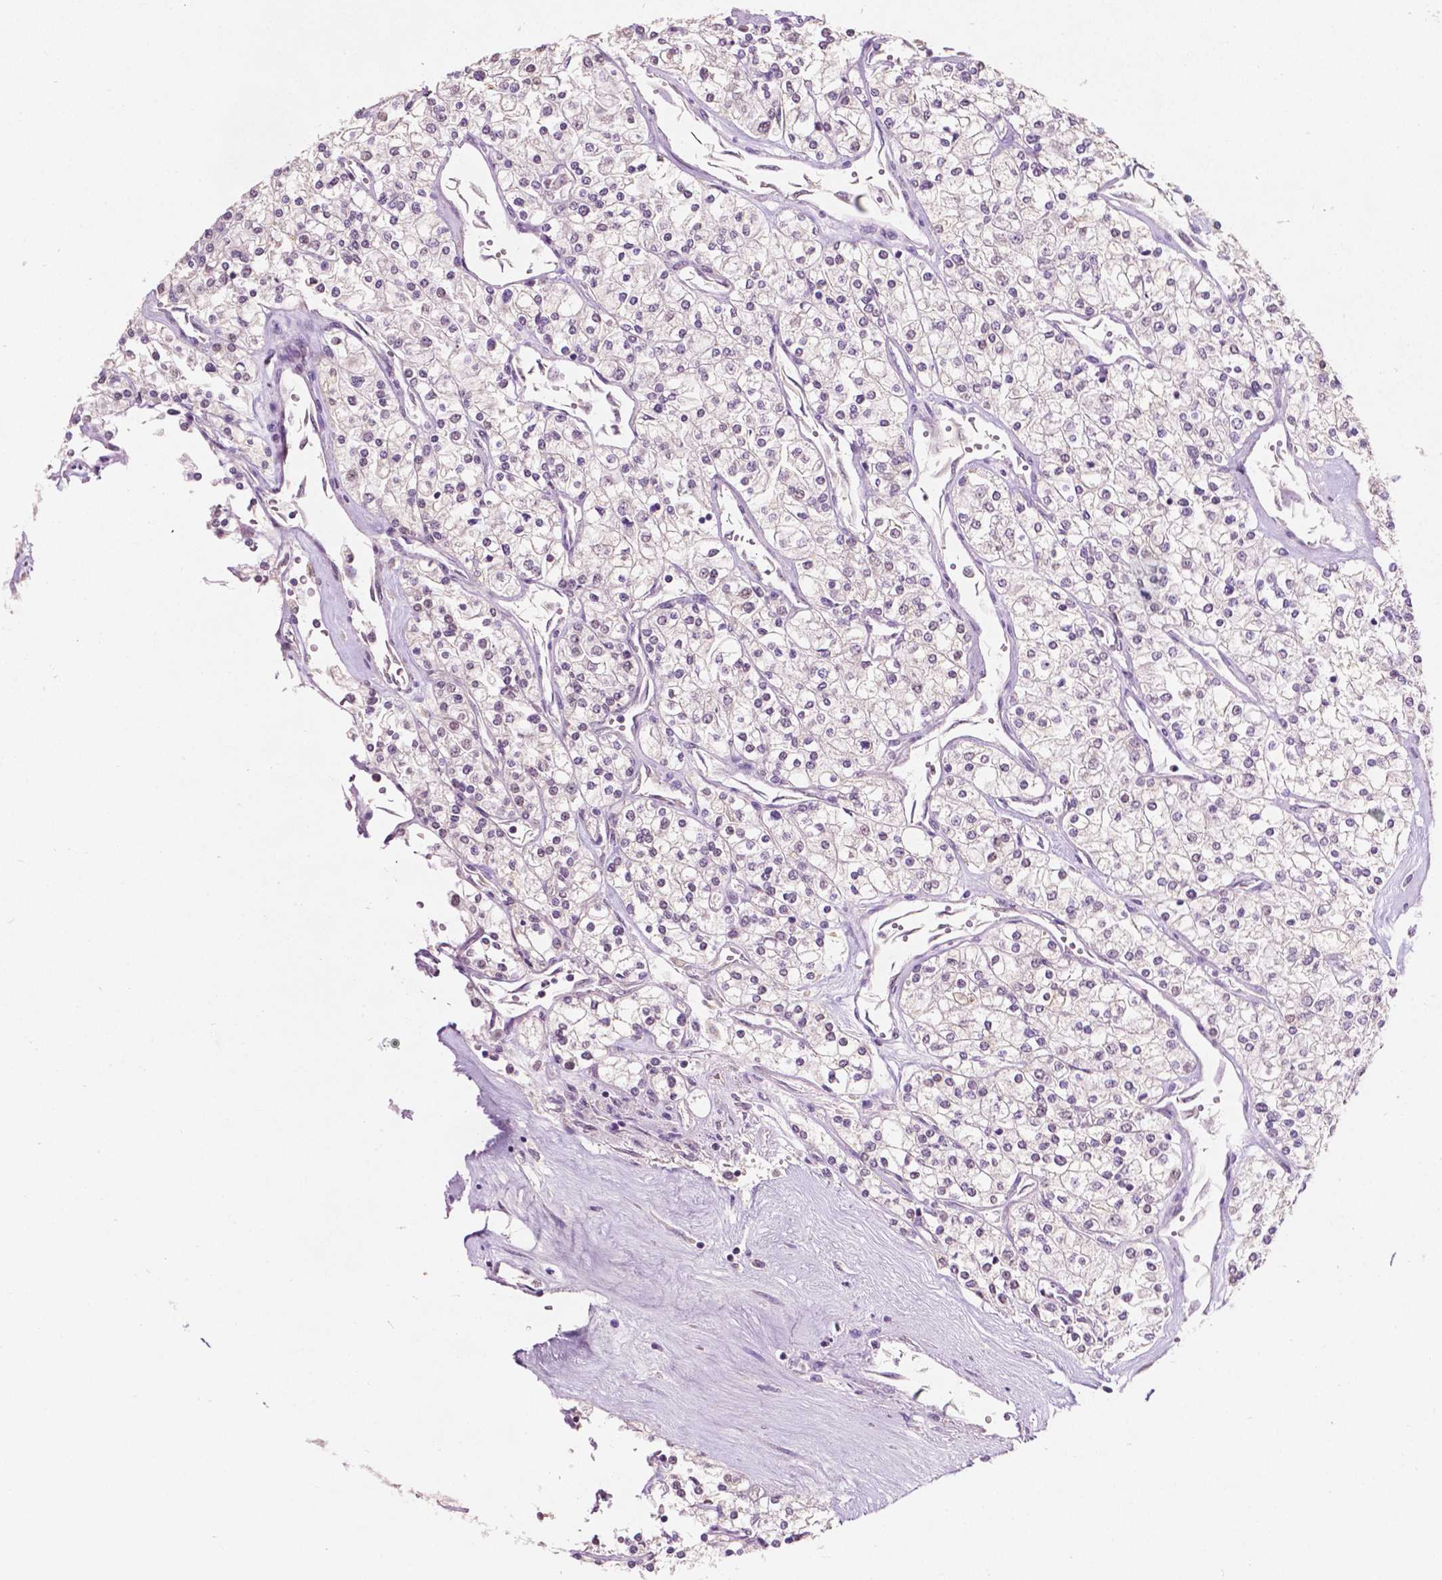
{"staining": {"intensity": "negative", "quantity": "none", "location": "none"}, "tissue": "renal cancer", "cell_type": "Tumor cells", "image_type": "cancer", "snomed": [{"axis": "morphology", "description": "Adenocarcinoma, NOS"}, {"axis": "topography", "description": "Kidney"}], "caption": "This is an immunohistochemistry (IHC) photomicrograph of human adenocarcinoma (renal). There is no staining in tumor cells.", "gene": "TM6SF2", "patient": {"sex": "male", "age": 80}}